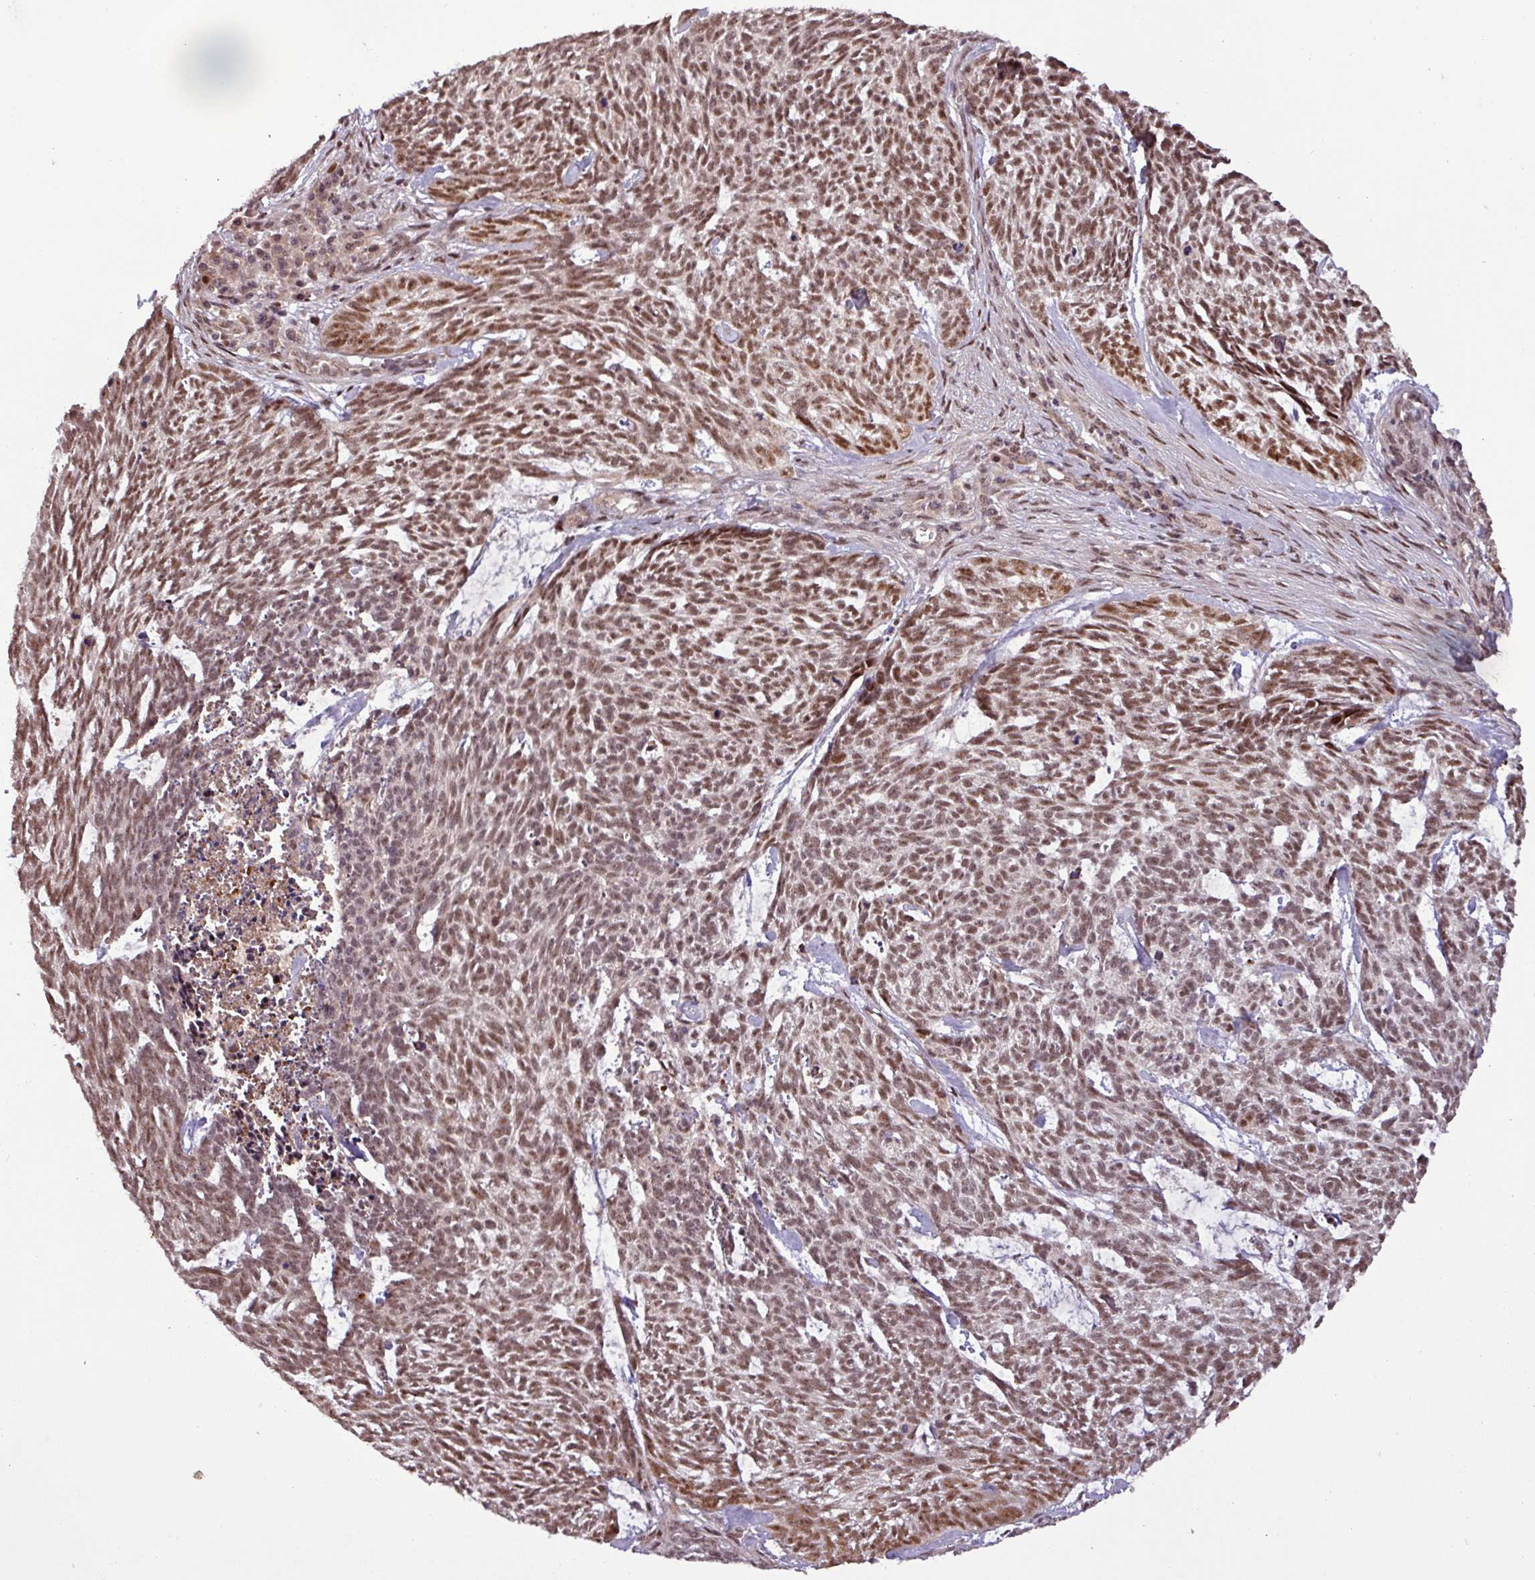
{"staining": {"intensity": "moderate", "quantity": ">75%", "location": "nuclear"}, "tissue": "skin cancer", "cell_type": "Tumor cells", "image_type": "cancer", "snomed": [{"axis": "morphology", "description": "Basal cell carcinoma"}, {"axis": "topography", "description": "Skin"}], "caption": "Tumor cells reveal medium levels of moderate nuclear expression in about >75% of cells in human basal cell carcinoma (skin).", "gene": "SLC22A24", "patient": {"sex": "female", "age": 93}}